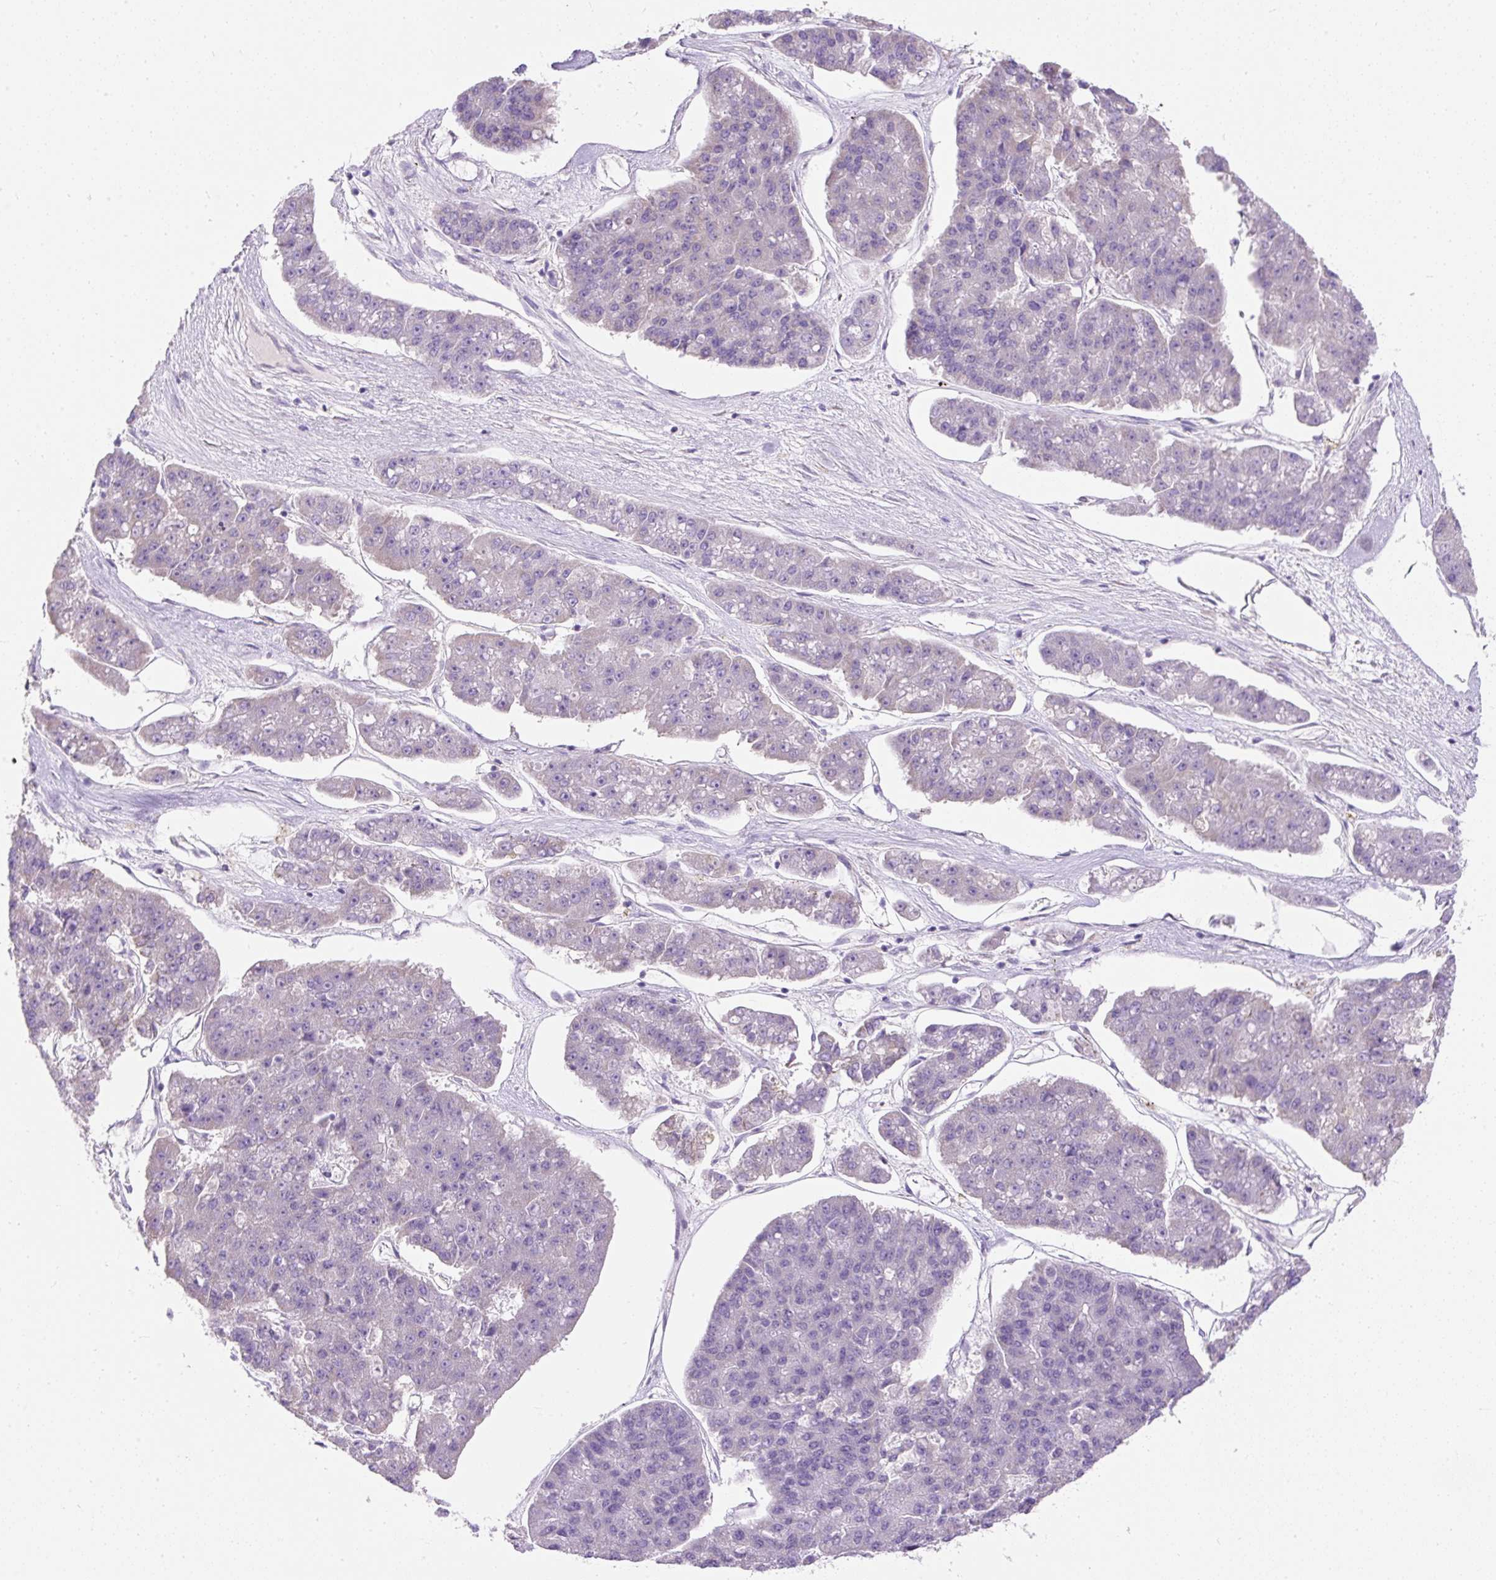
{"staining": {"intensity": "negative", "quantity": "none", "location": "none"}, "tissue": "pancreatic cancer", "cell_type": "Tumor cells", "image_type": "cancer", "snomed": [{"axis": "morphology", "description": "Adenocarcinoma, NOS"}, {"axis": "topography", "description": "Pancreas"}], "caption": "Immunohistochemistry histopathology image of neoplastic tissue: human pancreatic cancer (adenocarcinoma) stained with DAB displays no significant protein expression in tumor cells.", "gene": "SUSD5", "patient": {"sex": "male", "age": 50}}